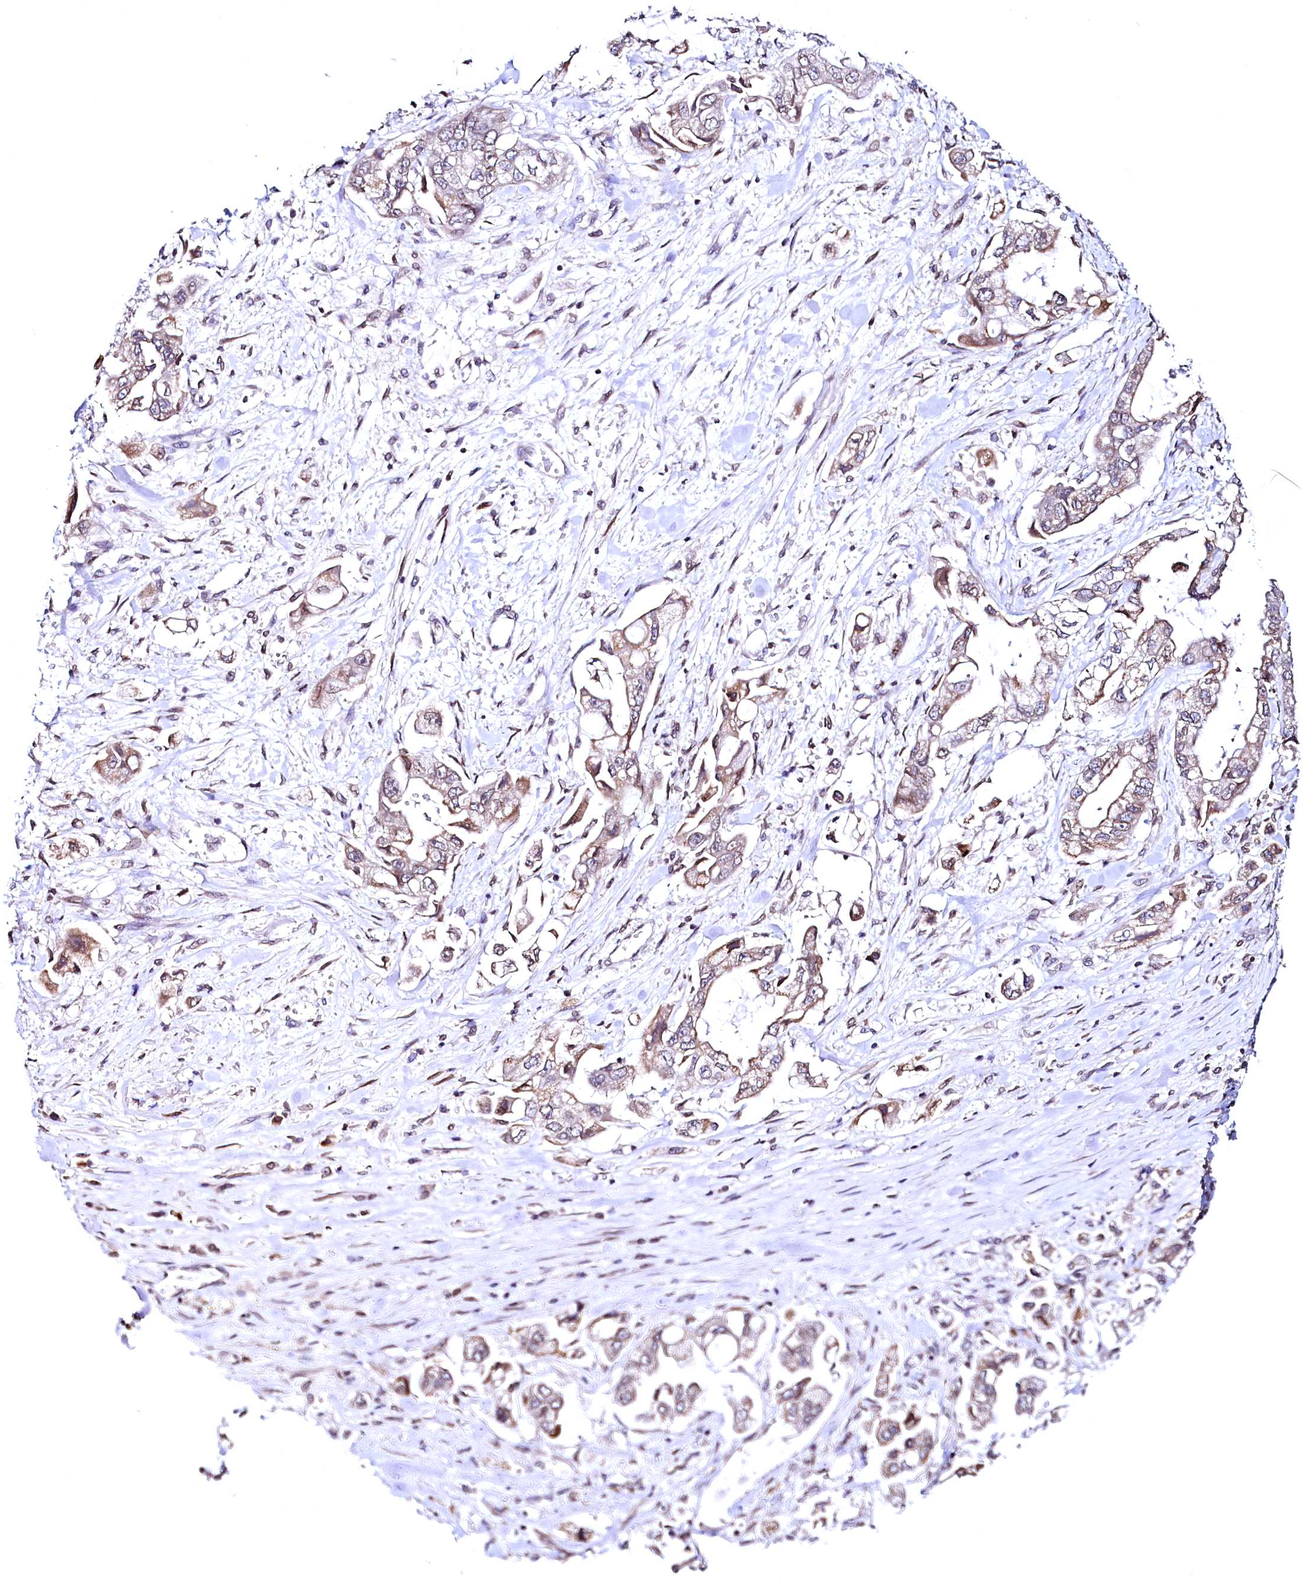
{"staining": {"intensity": "moderate", "quantity": ">75%", "location": "cytoplasmic/membranous"}, "tissue": "stomach cancer", "cell_type": "Tumor cells", "image_type": "cancer", "snomed": [{"axis": "morphology", "description": "Adenocarcinoma, NOS"}, {"axis": "topography", "description": "Stomach"}], "caption": "A histopathology image showing moderate cytoplasmic/membranous staining in approximately >75% of tumor cells in stomach adenocarcinoma, as visualized by brown immunohistochemical staining.", "gene": "HAND1", "patient": {"sex": "male", "age": 62}}